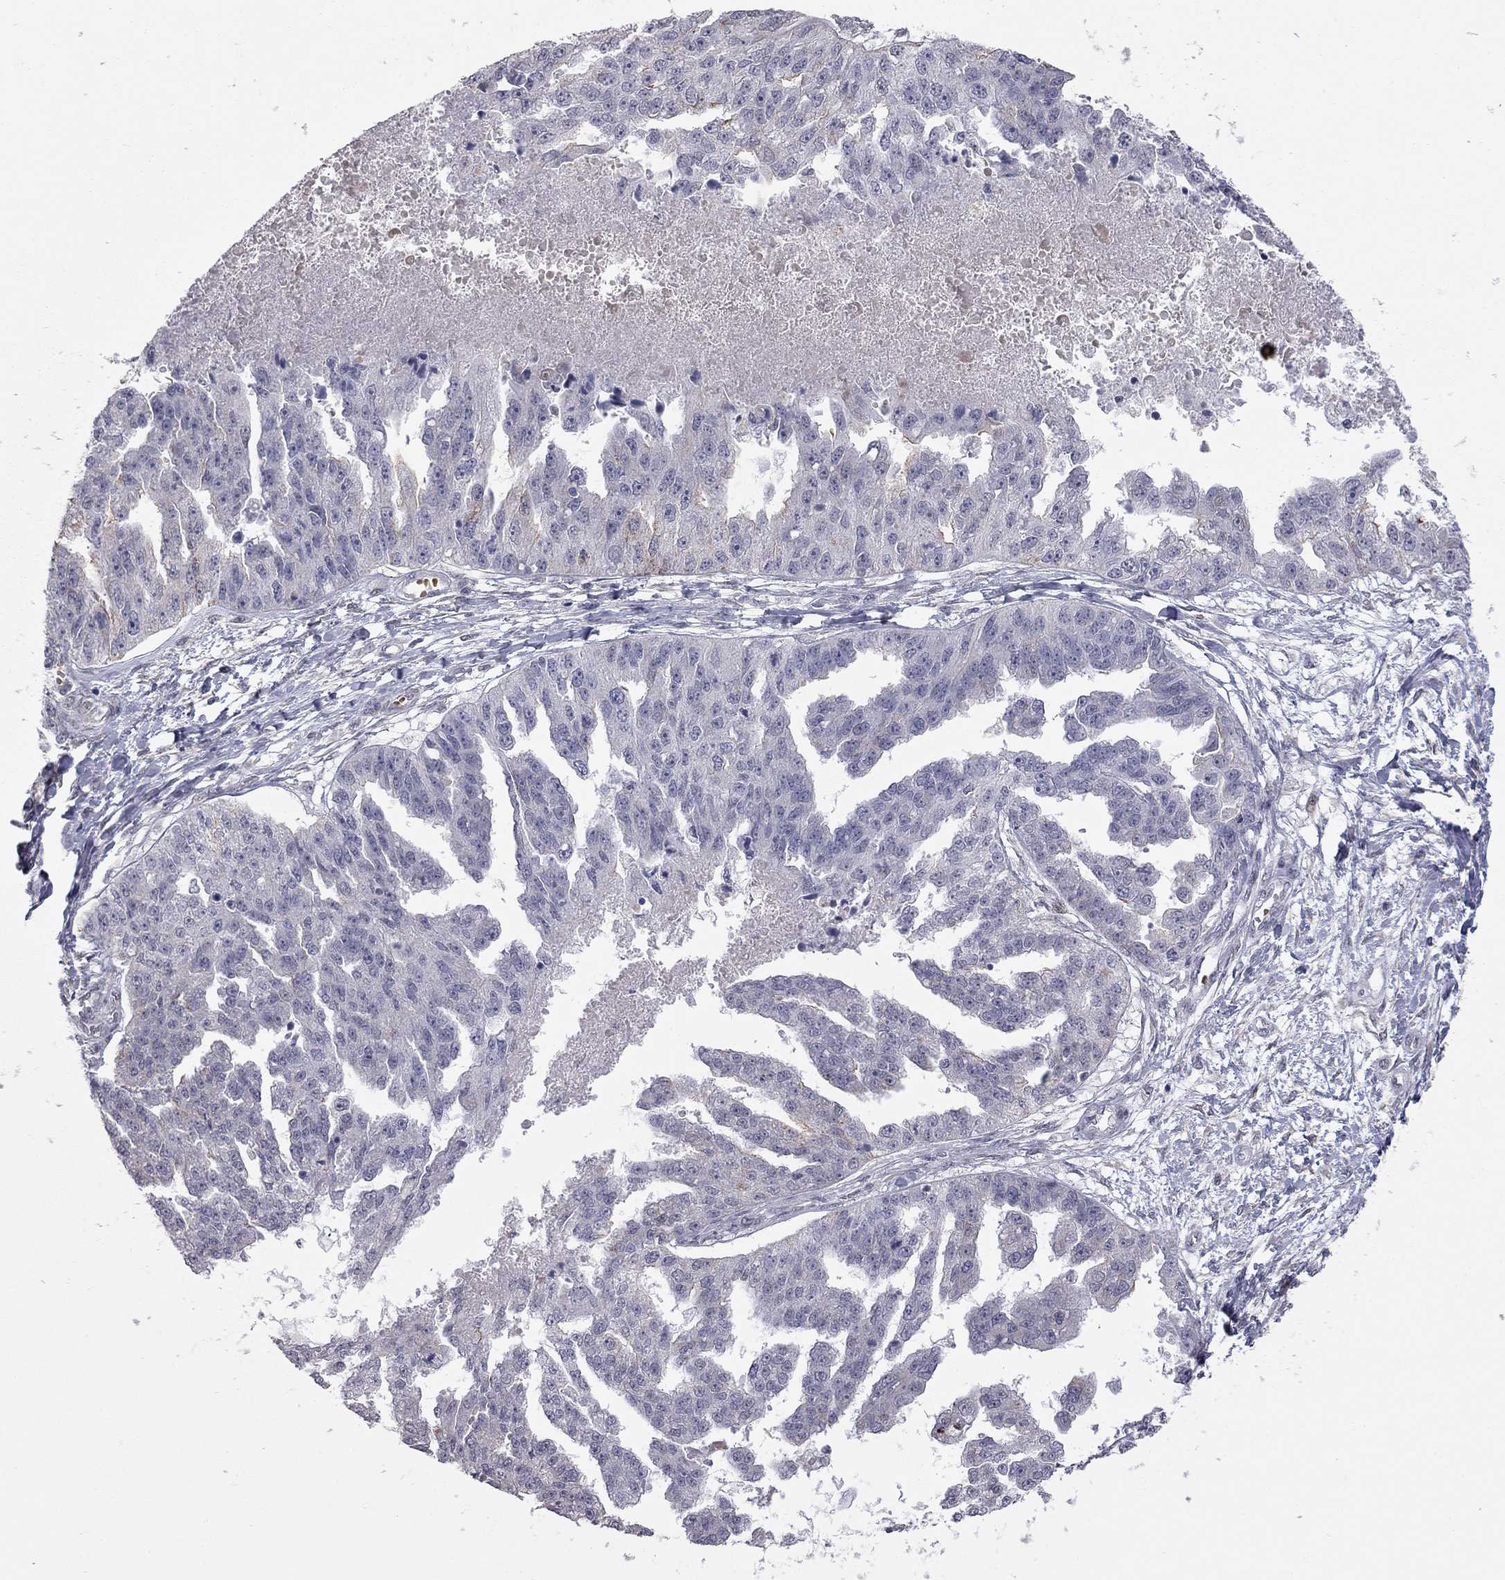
{"staining": {"intensity": "moderate", "quantity": "<25%", "location": "cytoplasmic/membranous"}, "tissue": "ovarian cancer", "cell_type": "Tumor cells", "image_type": "cancer", "snomed": [{"axis": "morphology", "description": "Cystadenocarcinoma, serous, NOS"}, {"axis": "topography", "description": "Ovary"}], "caption": "Ovarian cancer (serous cystadenocarcinoma) stained for a protein shows moderate cytoplasmic/membranous positivity in tumor cells. The staining is performed using DAB (3,3'-diaminobenzidine) brown chromogen to label protein expression. The nuclei are counter-stained blue using hematoxylin.", "gene": "MC3R", "patient": {"sex": "female", "age": 58}}